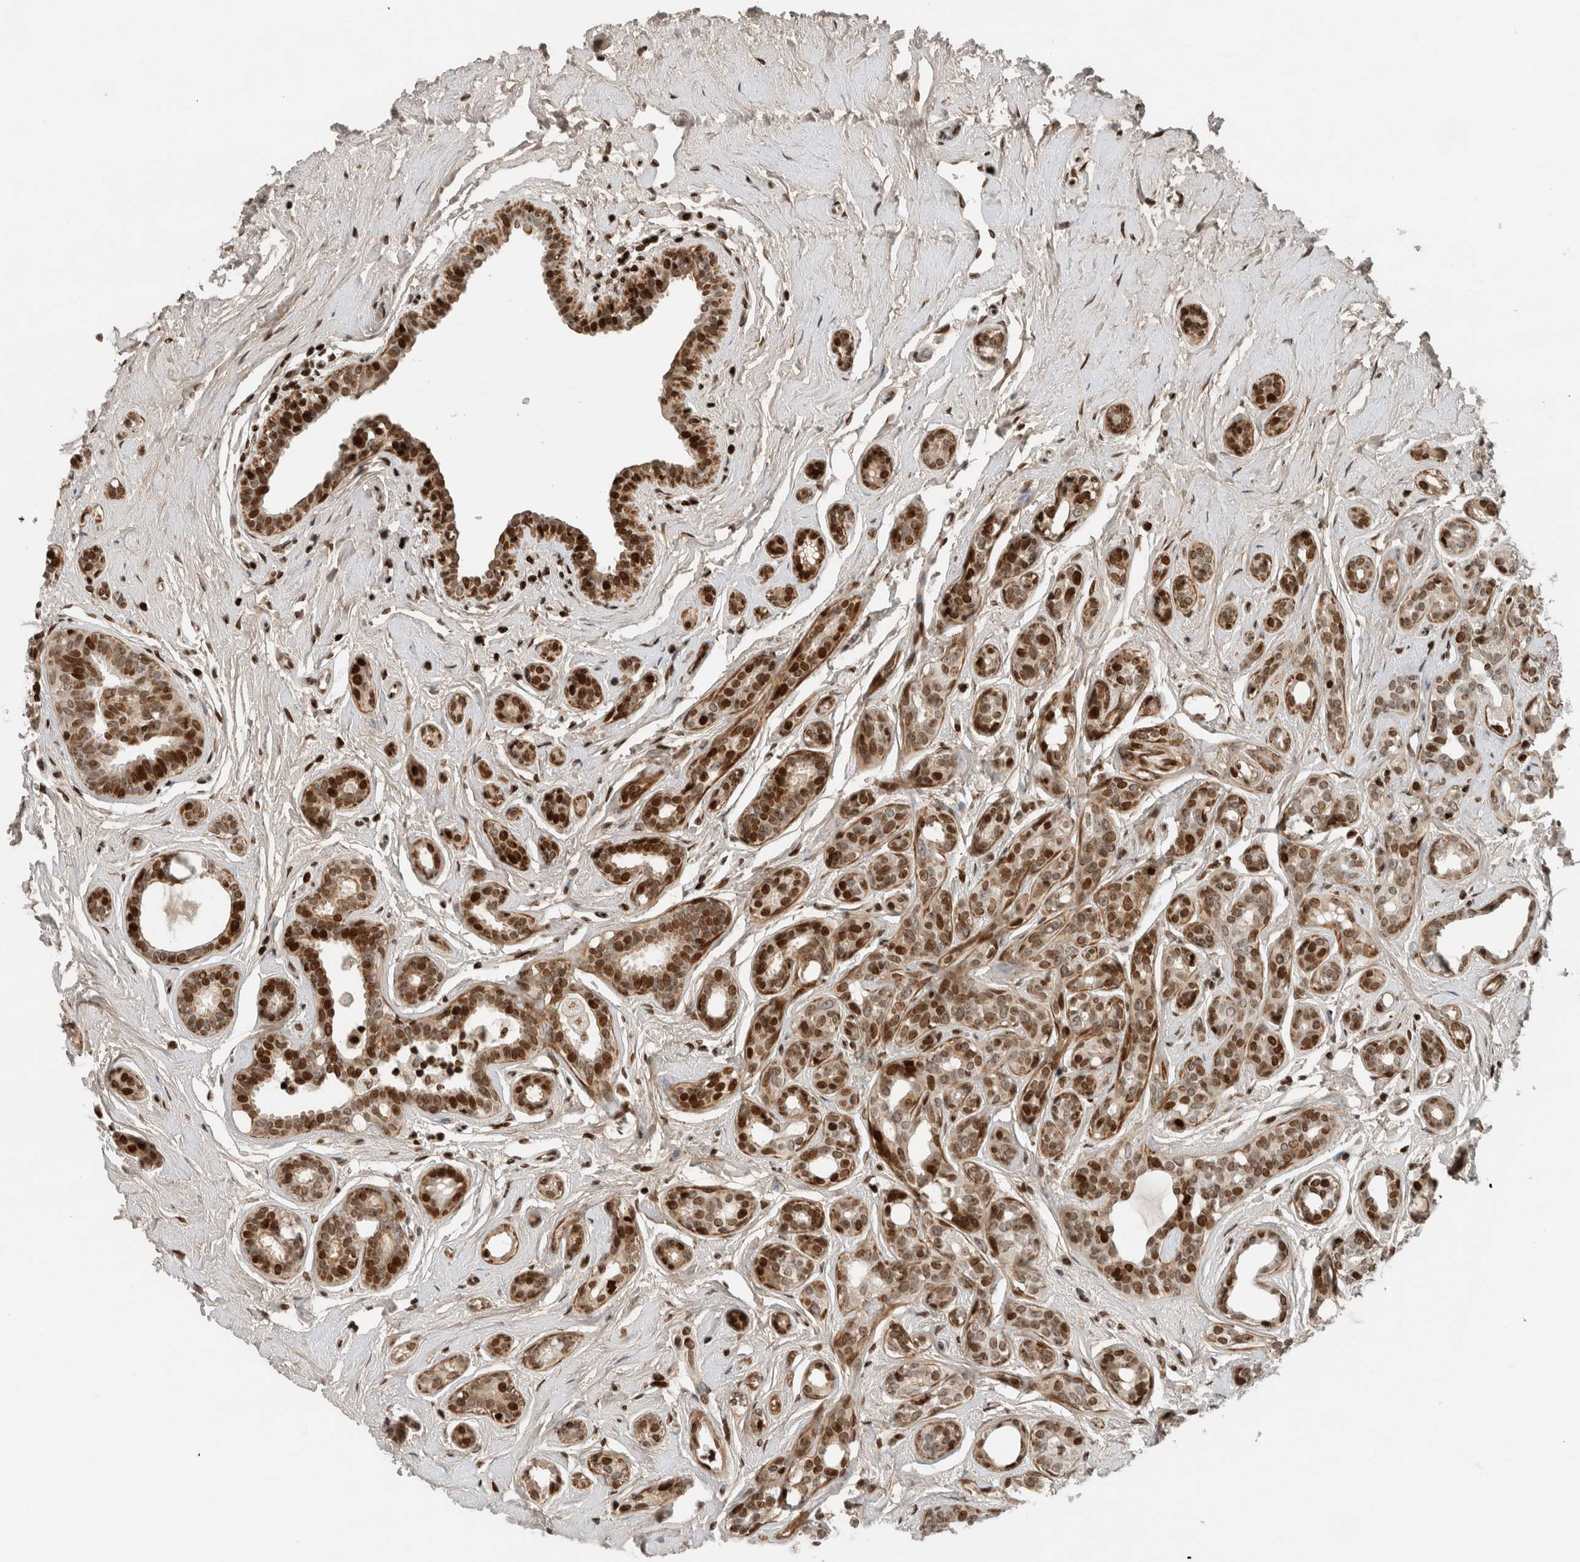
{"staining": {"intensity": "strong", "quantity": ">75%", "location": "nuclear"}, "tissue": "breast cancer", "cell_type": "Tumor cells", "image_type": "cancer", "snomed": [{"axis": "morphology", "description": "Duct carcinoma"}, {"axis": "topography", "description": "Breast"}], "caption": "Intraductal carcinoma (breast) tissue shows strong nuclear positivity in about >75% of tumor cells (brown staining indicates protein expression, while blue staining denotes nuclei).", "gene": "GINS4", "patient": {"sex": "female", "age": 55}}